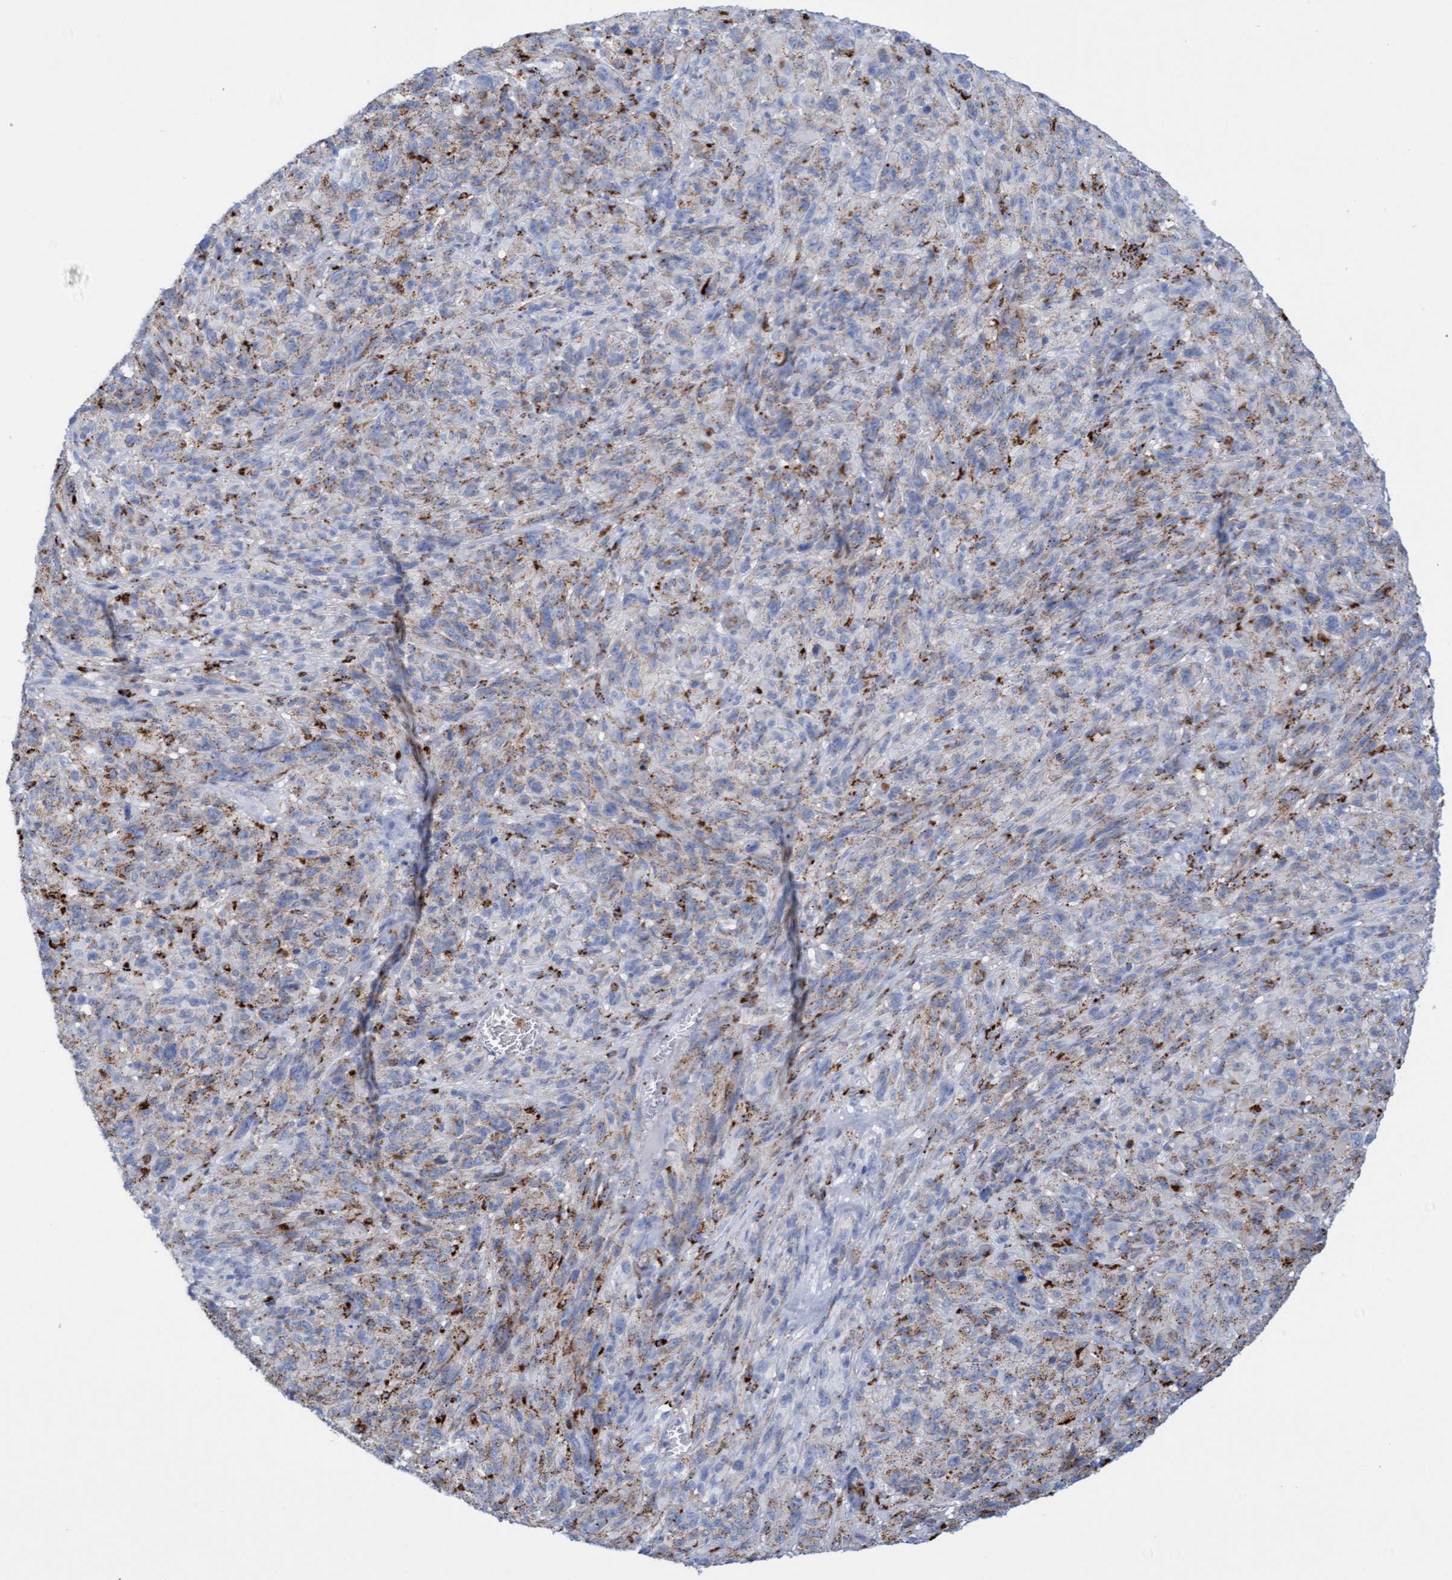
{"staining": {"intensity": "moderate", "quantity": ">75%", "location": "cytoplasmic/membranous"}, "tissue": "melanoma", "cell_type": "Tumor cells", "image_type": "cancer", "snomed": [{"axis": "morphology", "description": "Malignant melanoma, NOS"}, {"axis": "topography", "description": "Skin of head"}], "caption": "High-magnification brightfield microscopy of malignant melanoma stained with DAB (brown) and counterstained with hematoxylin (blue). tumor cells exhibit moderate cytoplasmic/membranous expression is present in approximately>75% of cells.", "gene": "SGSH", "patient": {"sex": "male", "age": 96}}